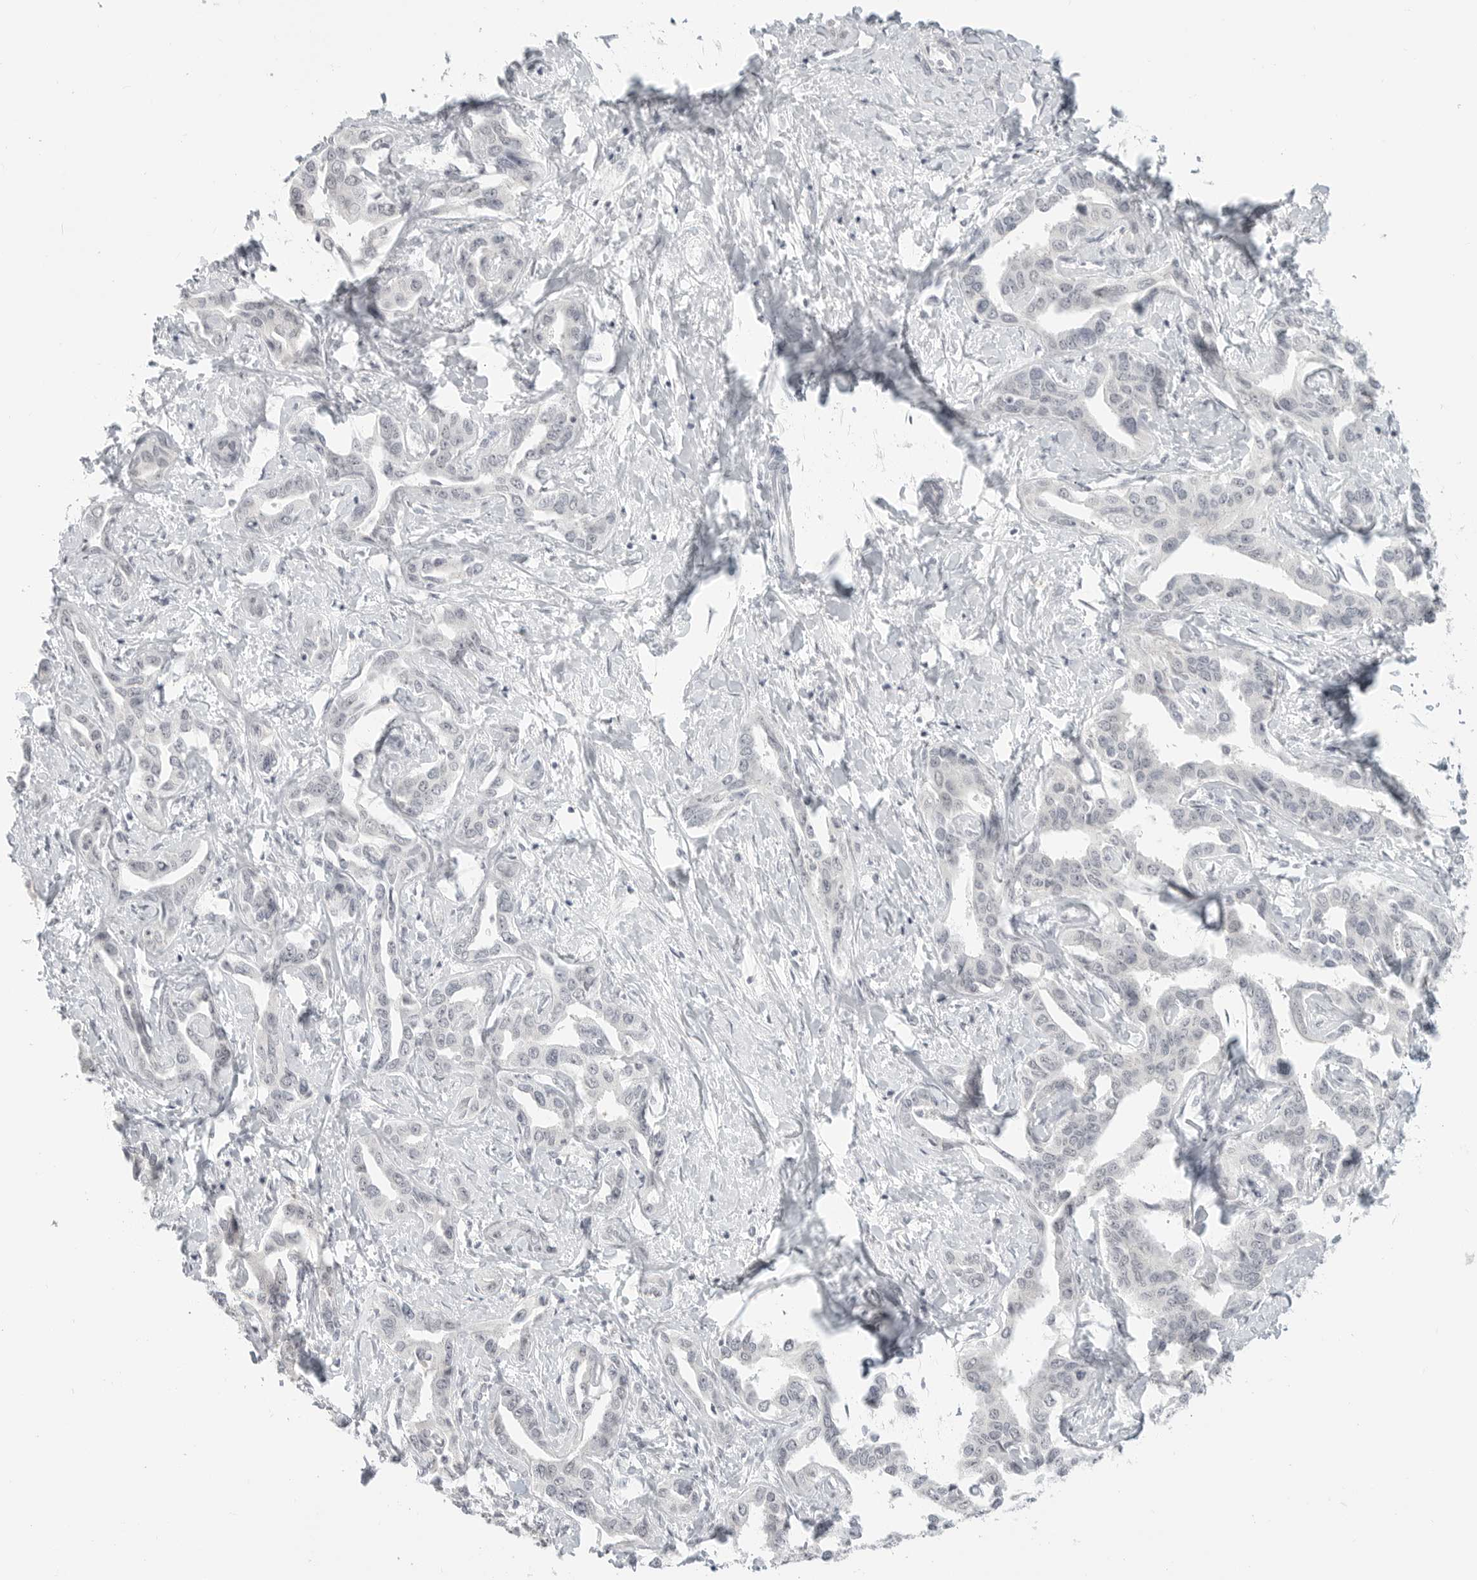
{"staining": {"intensity": "negative", "quantity": "none", "location": "none"}, "tissue": "liver cancer", "cell_type": "Tumor cells", "image_type": "cancer", "snomed": [{"axis": "morphology", "description": "Cholangiocarcinoma"}, {"axis": "topography", "description": "Liver"}], "caption": "This photomicrograph is of liver cancer (cholangiocarcinoma) stained with immunohistochemistry (IHC) to label a protein in brown with the nuclei are counter-stained blue. There is no positivity in tumor cells.", "gene": "KLK11", "patient": {"sex": "male", "age": 59}}